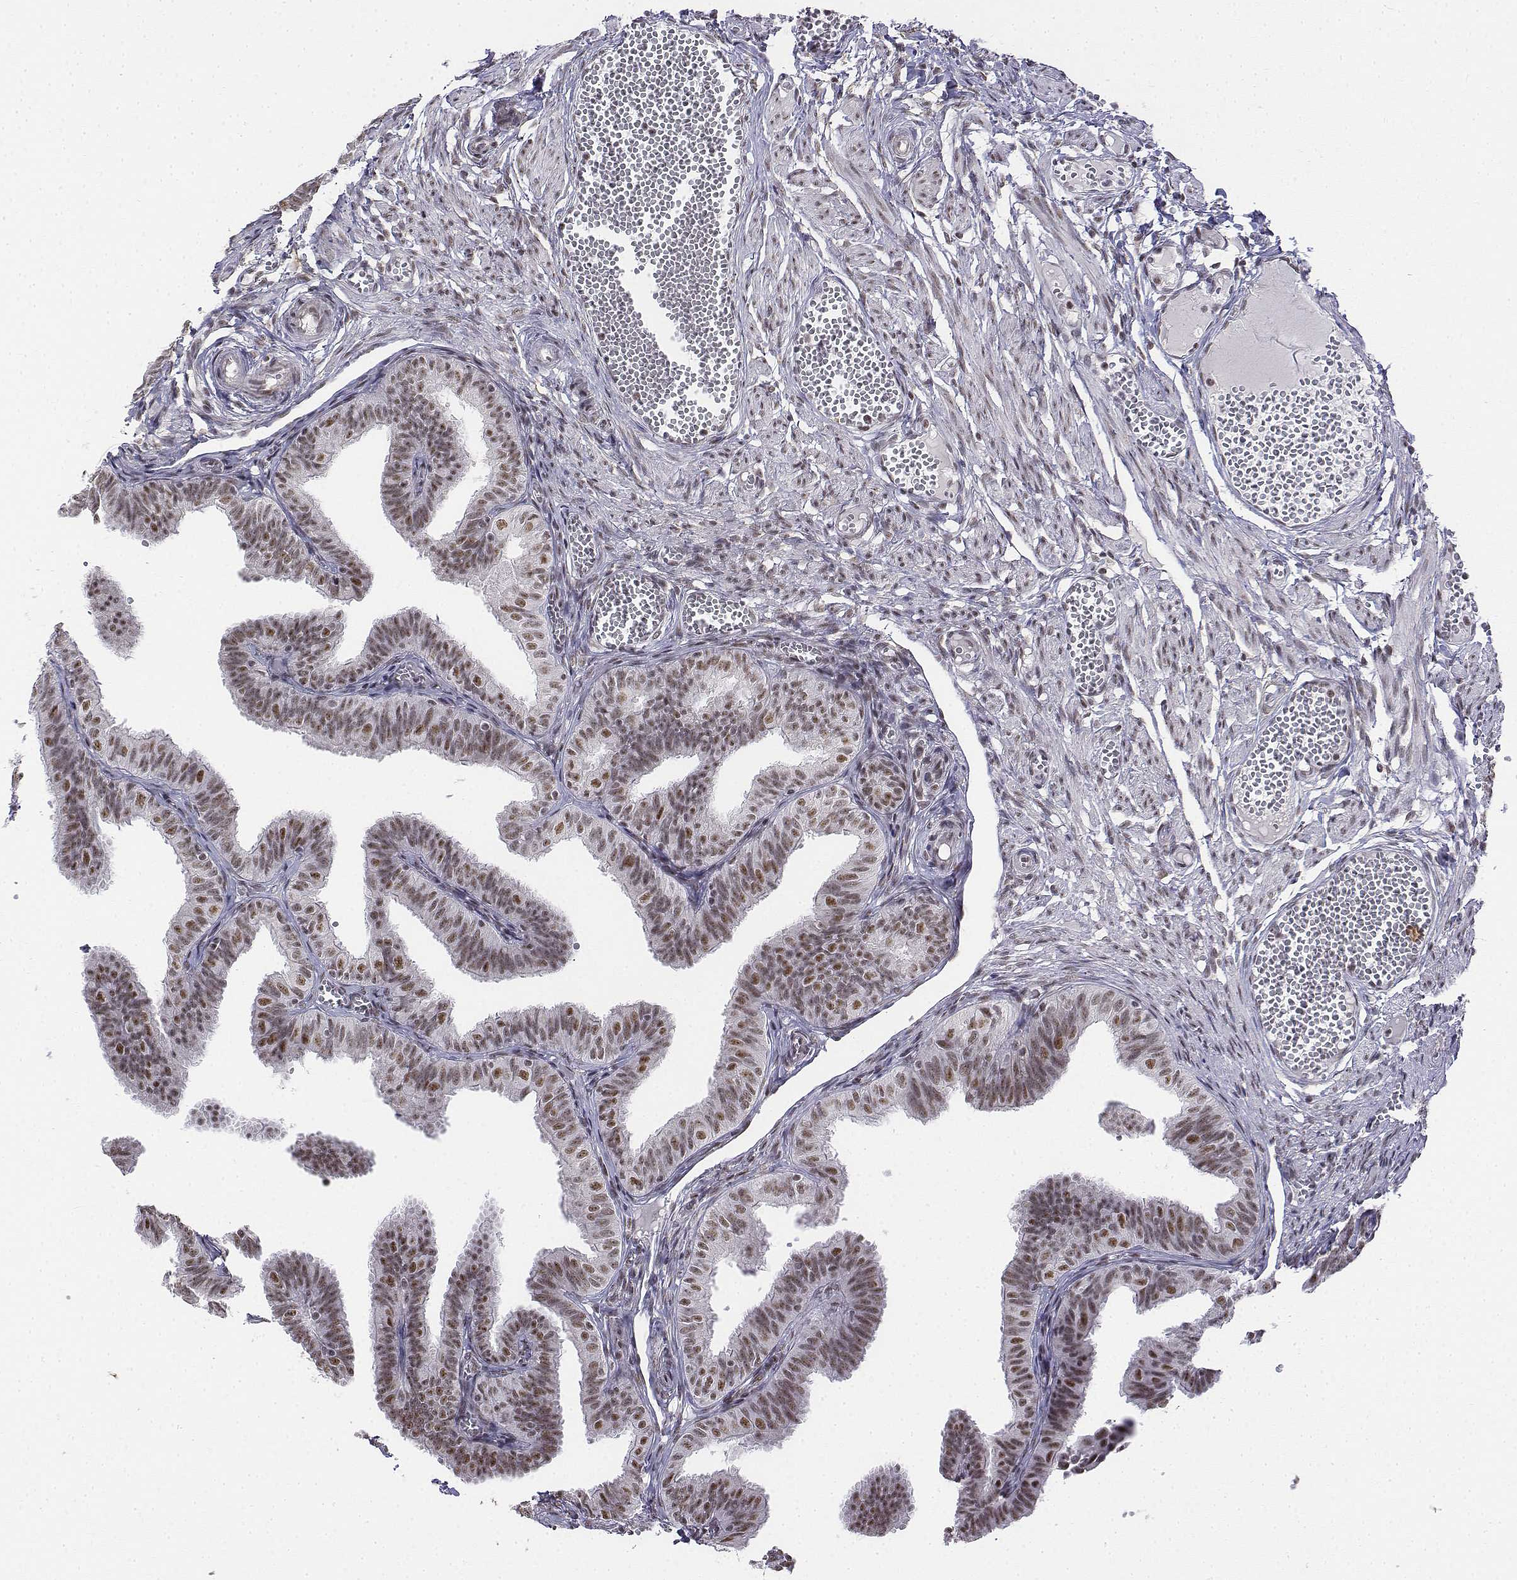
{"staining": {"intensity": "moderate", "quantity": ">75%", "location": "nuclear"}, "tissue": "fallopian tube", "cell_type": "Glandular cells", "image_type": "normal", "snomed": [{"axis": "morphology", "description": "Normal tissue, NOS"}, {"axis": "topography", "description": "Fallopian tube"}], "caption": "IHC staining of unremarkable fallopian tube, which demonstrates medium levels of moderate nuclear expression in approximately >75% of glandular cells indicating moderate nuclear protein staining. The staining was performed using DAB (brown) for protein detection and nuclei were counterstained in hematoxylin (blue).", "gene": "SETD1A", "patient": {"sex": "female", "age": 25}}